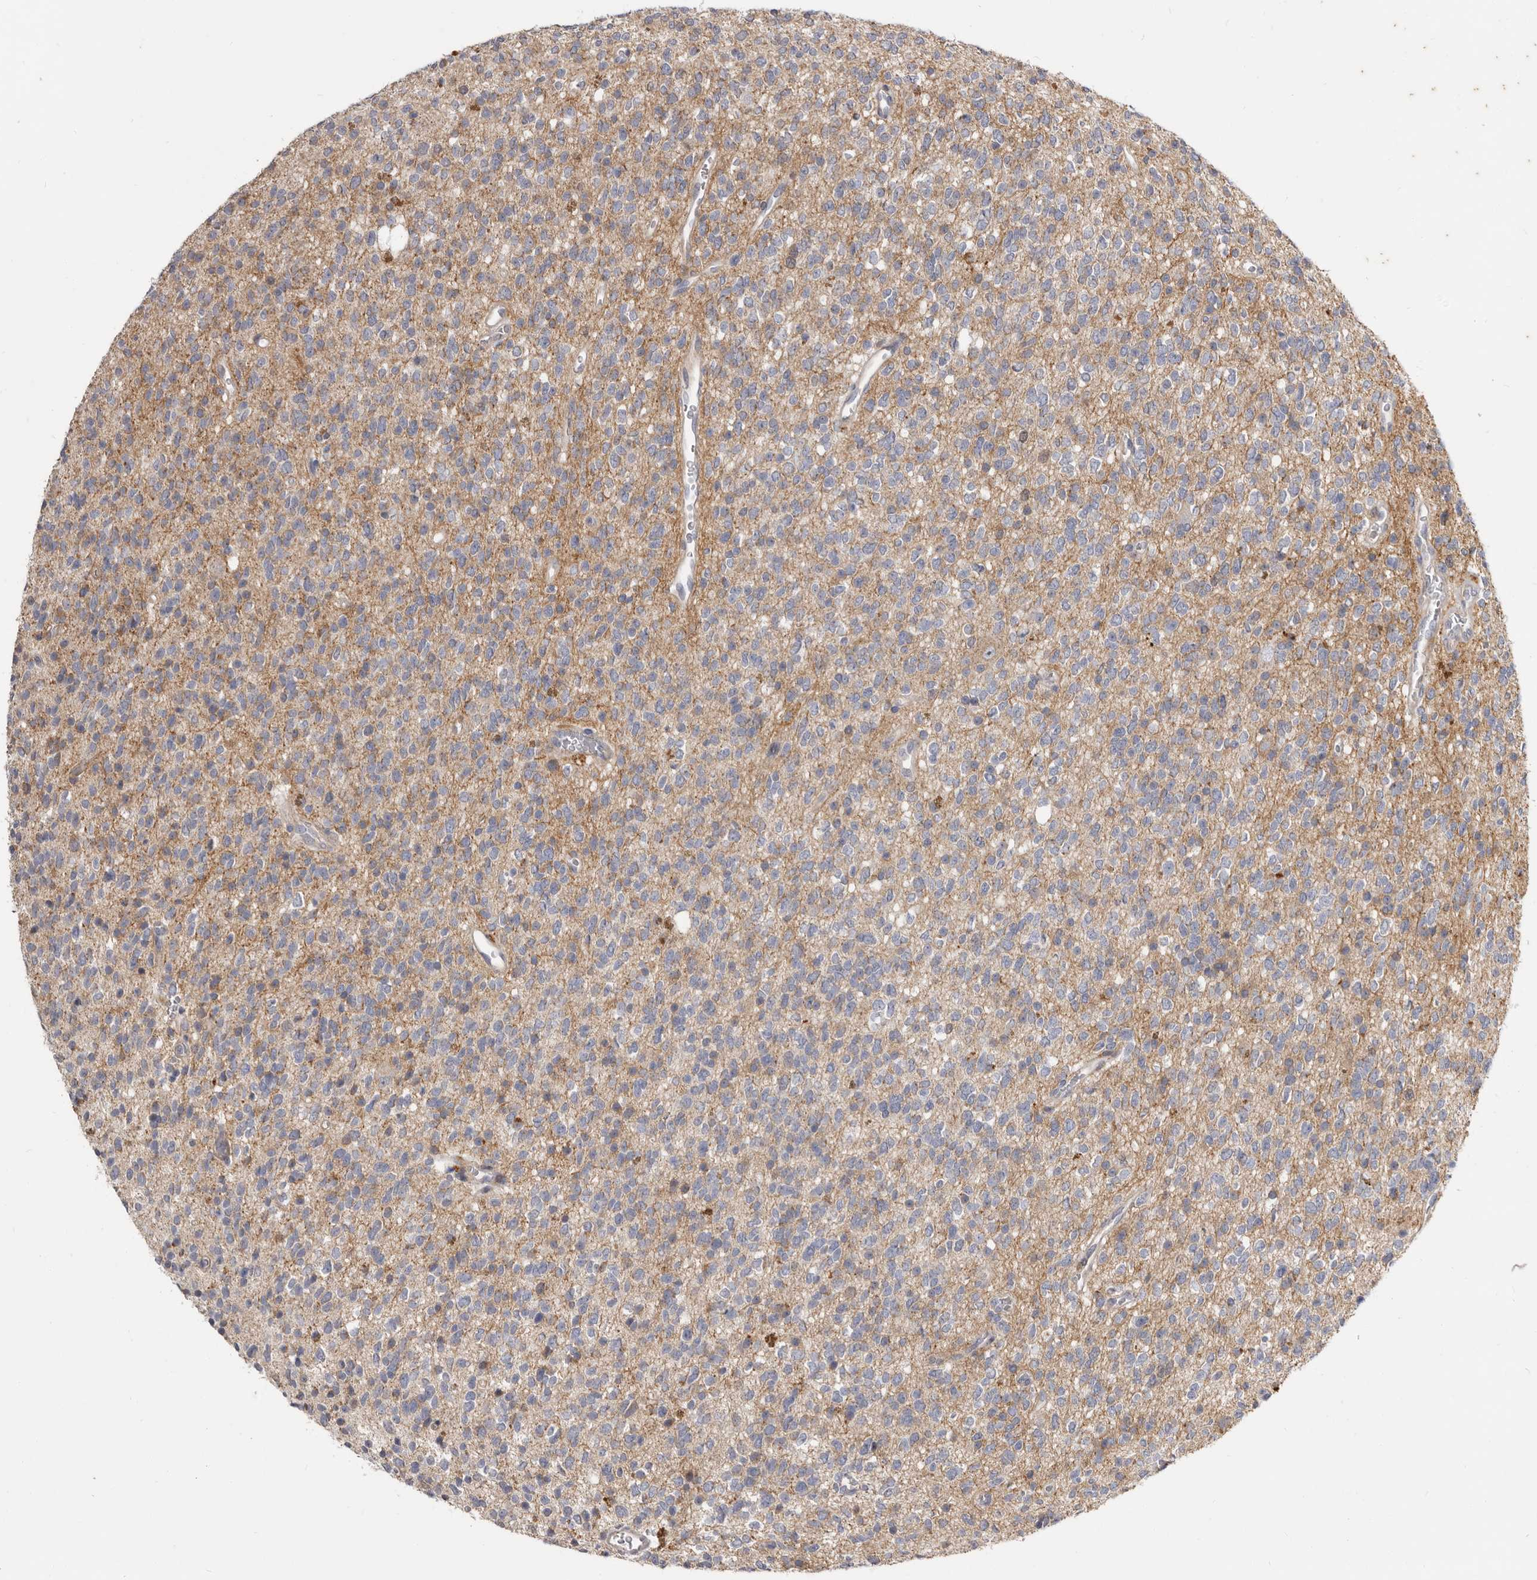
{"staining": {"intensity": "weak", "quantity": "25%-75%", "location": "cytoplasmic/membranous"}, "tissue": "glioma", "cell_type": "Tumor cells", "image_type": "cancer", "snomed": [{"axis": "morphology", "description": "Glioma, malignant, High grade"}, {"axis": "topography", "description": "Brain"}], "caption": "Weak cytoplasmic/membranous protein positivity is identified in about 25%-75% of tumor cells in glioma. (Stains: DAB (3,3'-diaminobenzidine) in brown, nuclei in blue, Microscopy: brightfield microscopy at high magnification).", "gene": "SMC4", "patient": {"sex": "male", "age": 34}}